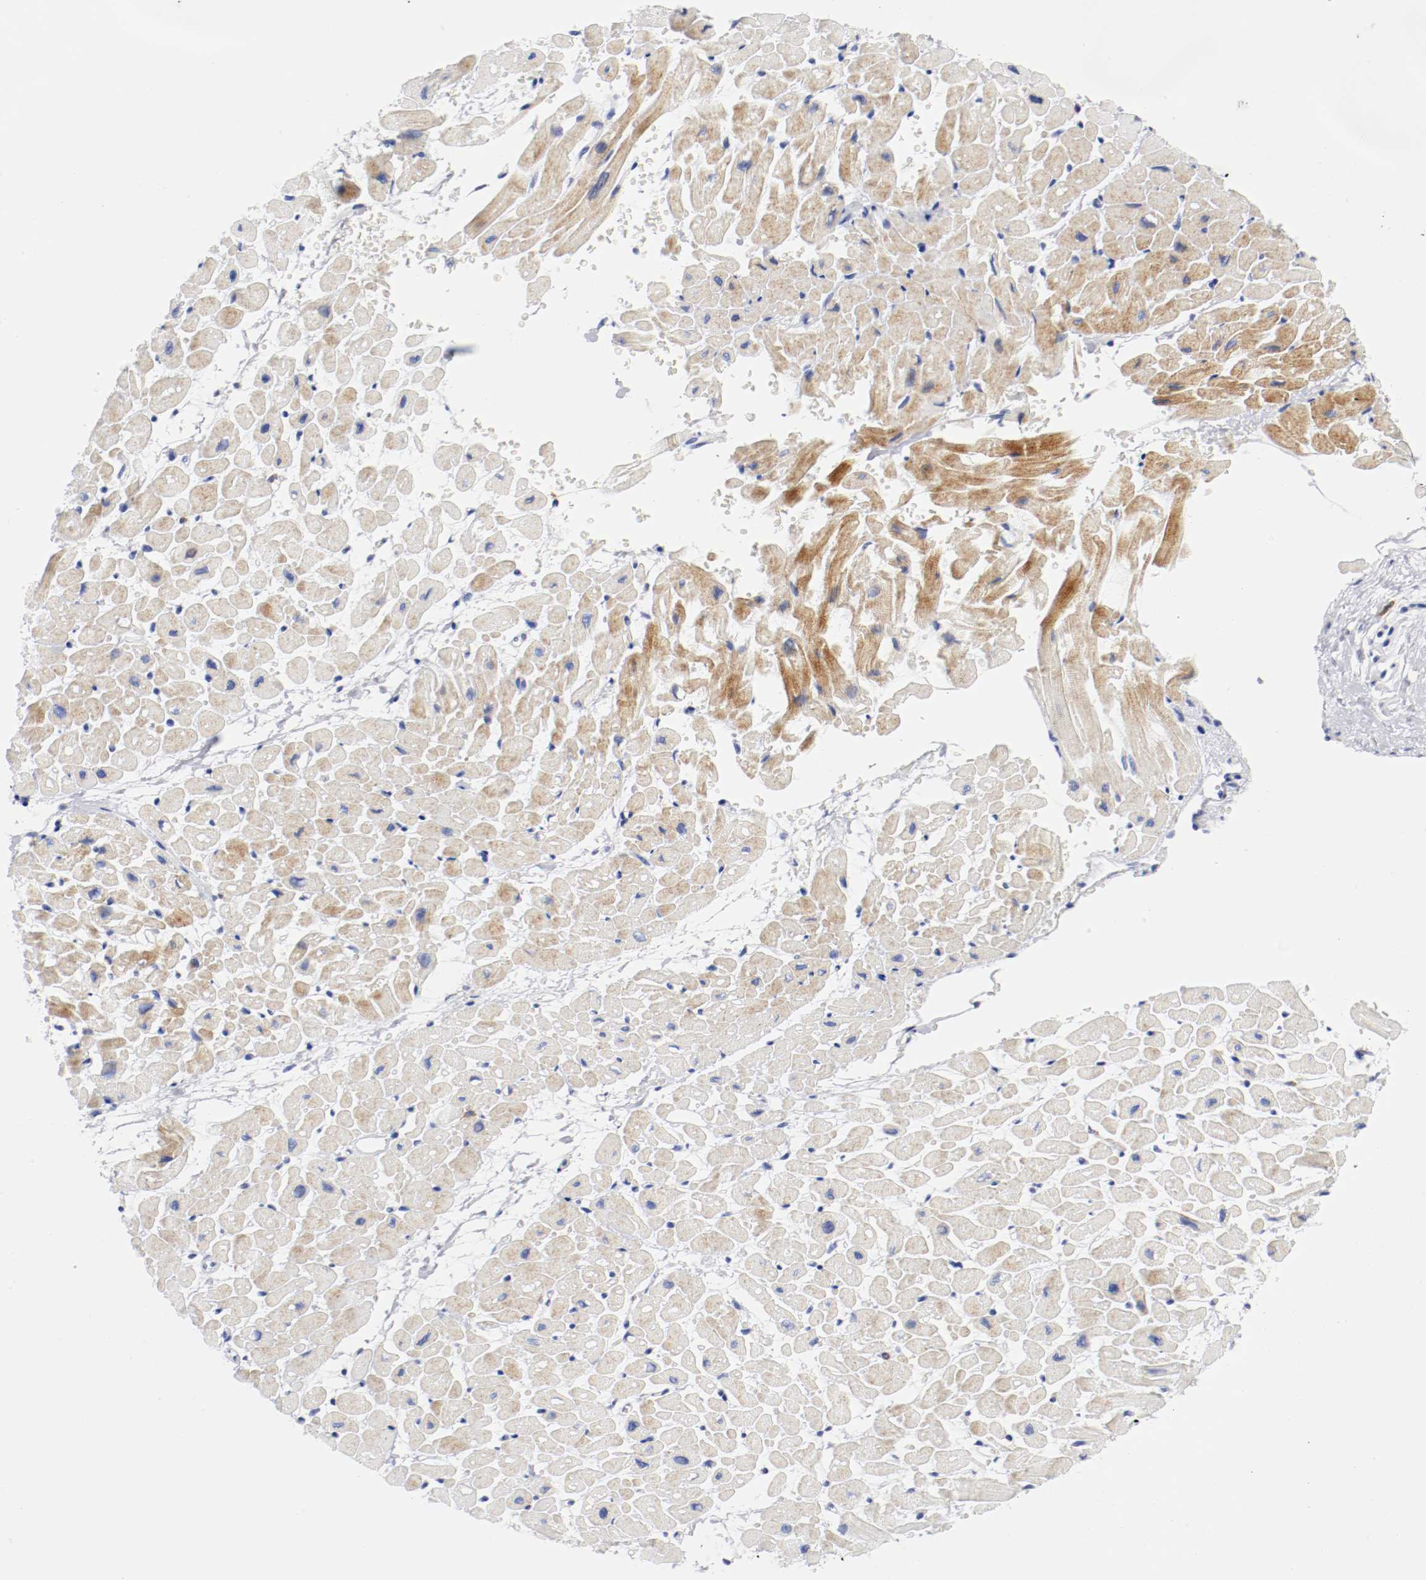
{"staining": {"intensity": "weak", "quantity": "25%-75%", "location": "cytoplasmic/membranous"}, "tissue": "heart muscle", "cell_type": "Cardiomyocytes", "image_type": "normal", "snomed": [{"axis": "morphology", "description": "Normal tissue, NOS"}, {"axis": "topography", "description": "Heart"}], "caption": "This image shows immunohistochemistry (IHC) staining of unremarkable heart muscle, with low weak cytoplasmic/membranous staining in approximately 25%-75% of cardiomyocytes.", "gene": "ITGAX", "patient": {"sex": "male", "age": 45}}